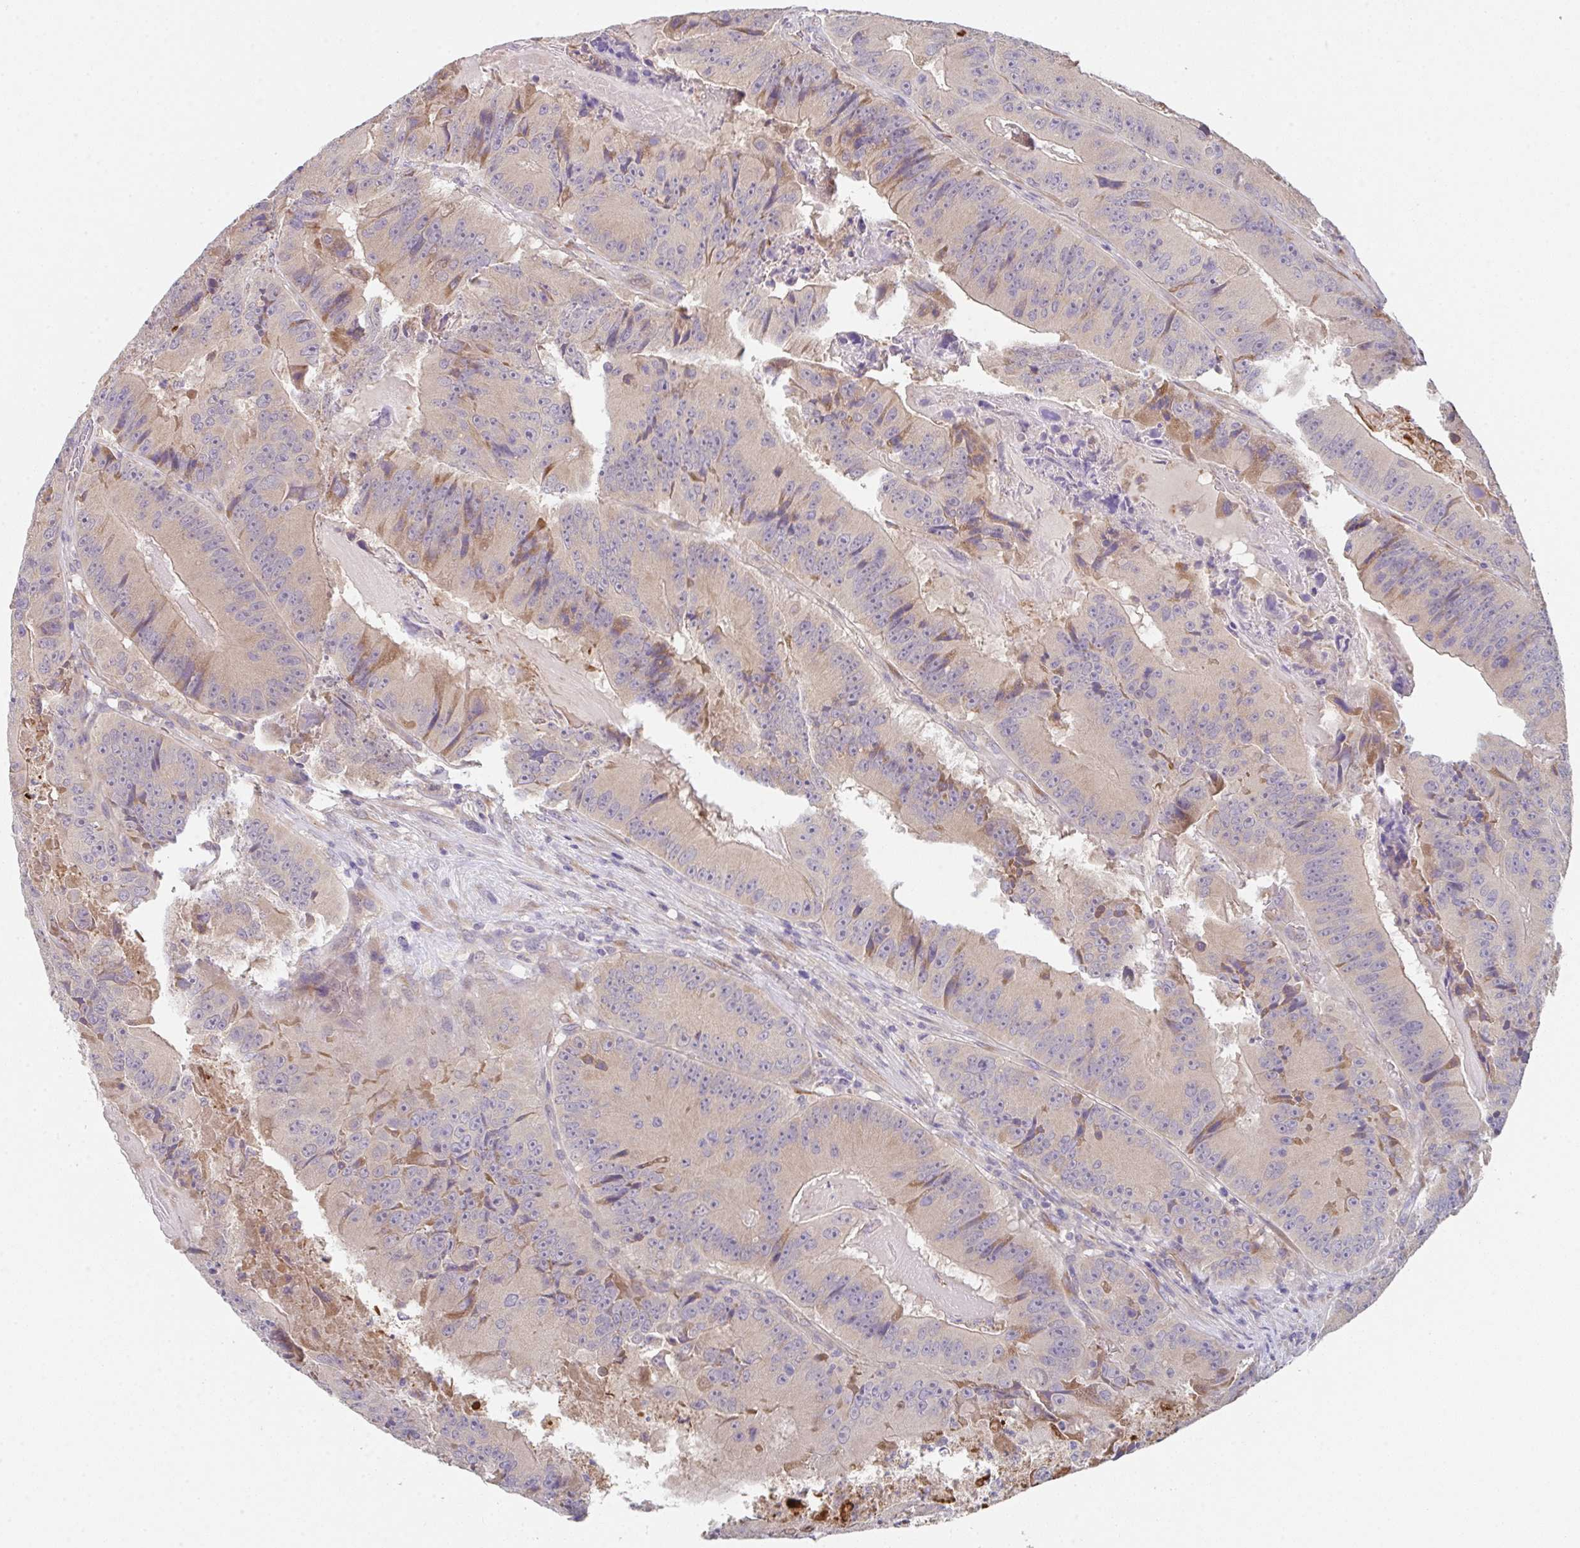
{"staining": {"intensity": "negative", "quantity": "none", "location": "none"}, "tissue": "colorectal cancer", "cell_type": "Tumor cells", "image_type": "cancer", "snomed": [{"axis": "morphology", "description": "Adenocarcinoma, NOS"}, {"axis": "topography", "description": "Colon"}], "caption": "Colorectal cancer (adenocarcinoma) was stained to show a protein in brown. There is no significant positivity in tumor cells.", "gene": "TSPAN31", "patient": {"sex": "female", "age": 86}}